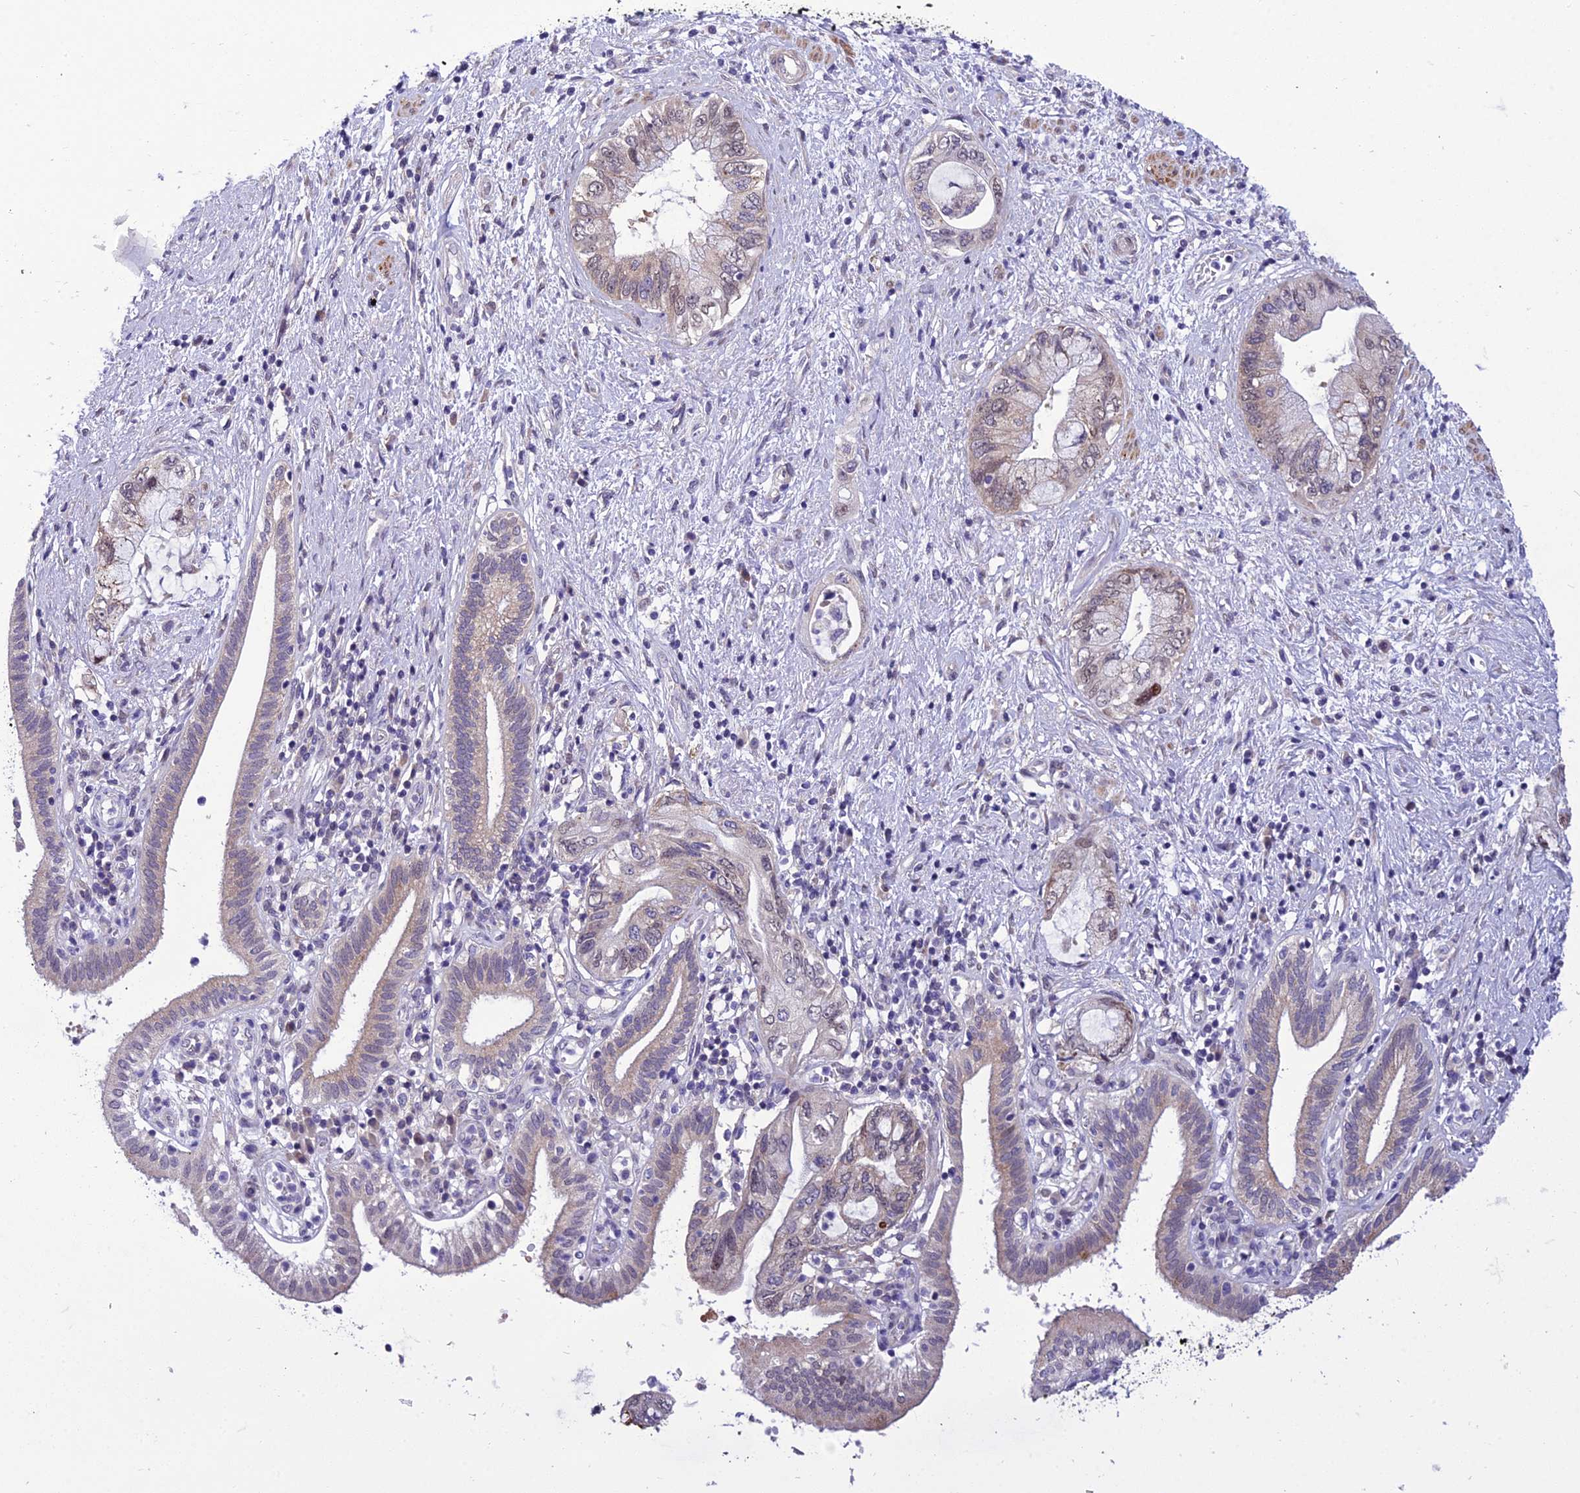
{"staining": {"intensity": "weak", "quantity": "<25%", "location": "cytoplasmic/membranous"}, "tissue": "pancreatic cancer", "cell_type": "Tumor cells", "image_type": "cancer", "snomed": [{"axis": "morphology", "description": "Adenocarcinoma, NOS"}, {"axis": "topography", "description": "Pancreas"}], "caption": "Protein analysis of pancreatic adenocarcinoma reveals no significant staining in tumor cells.", "gene": "GAB4", "patient": {"sex": "female", "age": 73}}